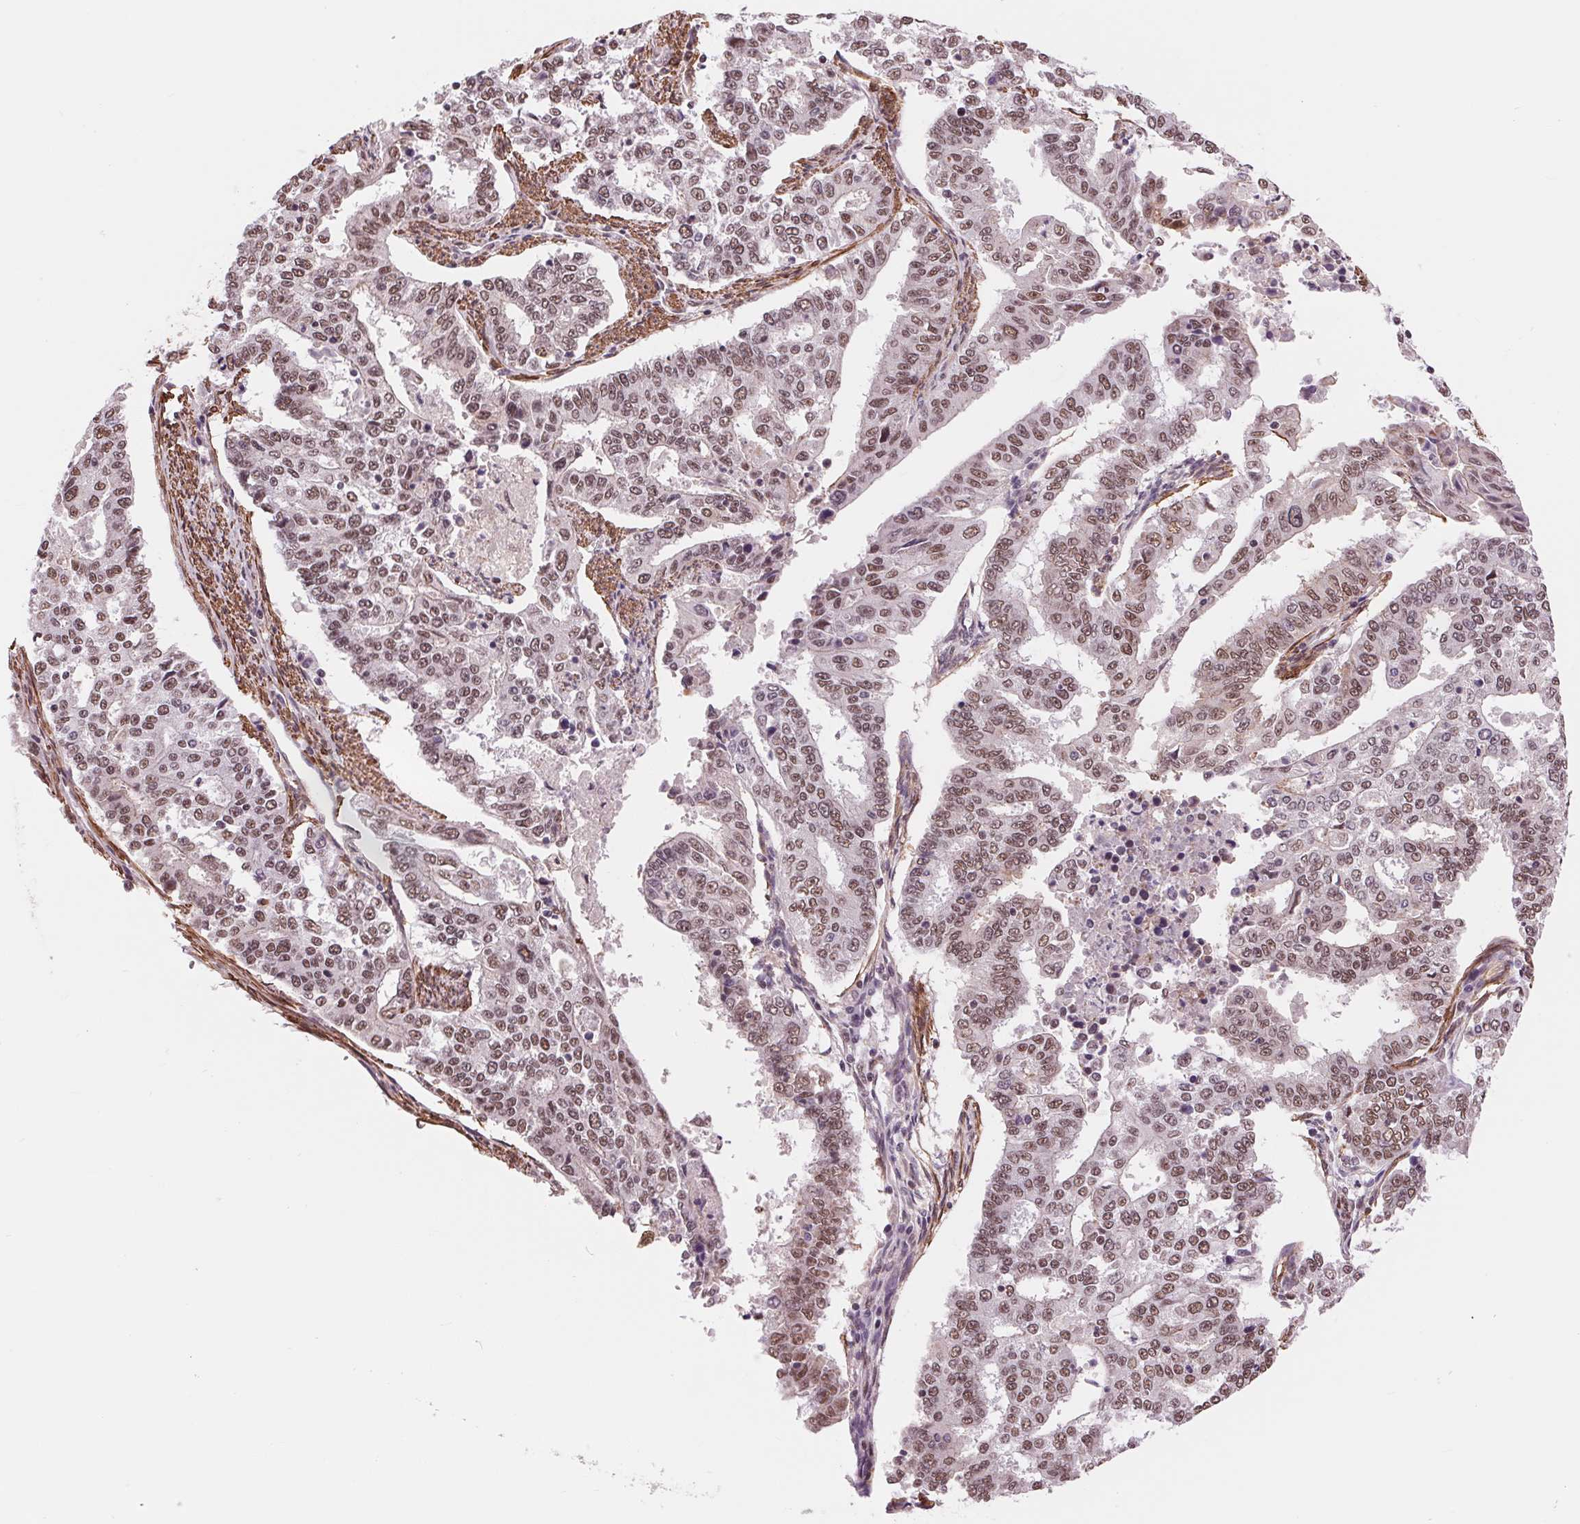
{"staining": {"intensity": "moderate", "quantity": ">75%", "location": "nuclear"}, "tissue": "endometrial cancer", "cell_type": "Tumor cells", "image_type": "cancer", "snomed": [{"axis": "morphology", "description": "Adenocarcinoma, NOS"}, {"axis": "topography", "description": "Uterus"}], "caption": "Adenocarcinoma (endometrial) stained with a brown dye shows moderate nuclear positive staining in approximately >75% of tumor cells.", "gene": "BCAT1", "patient": {"sex": "female", "age": 59}}